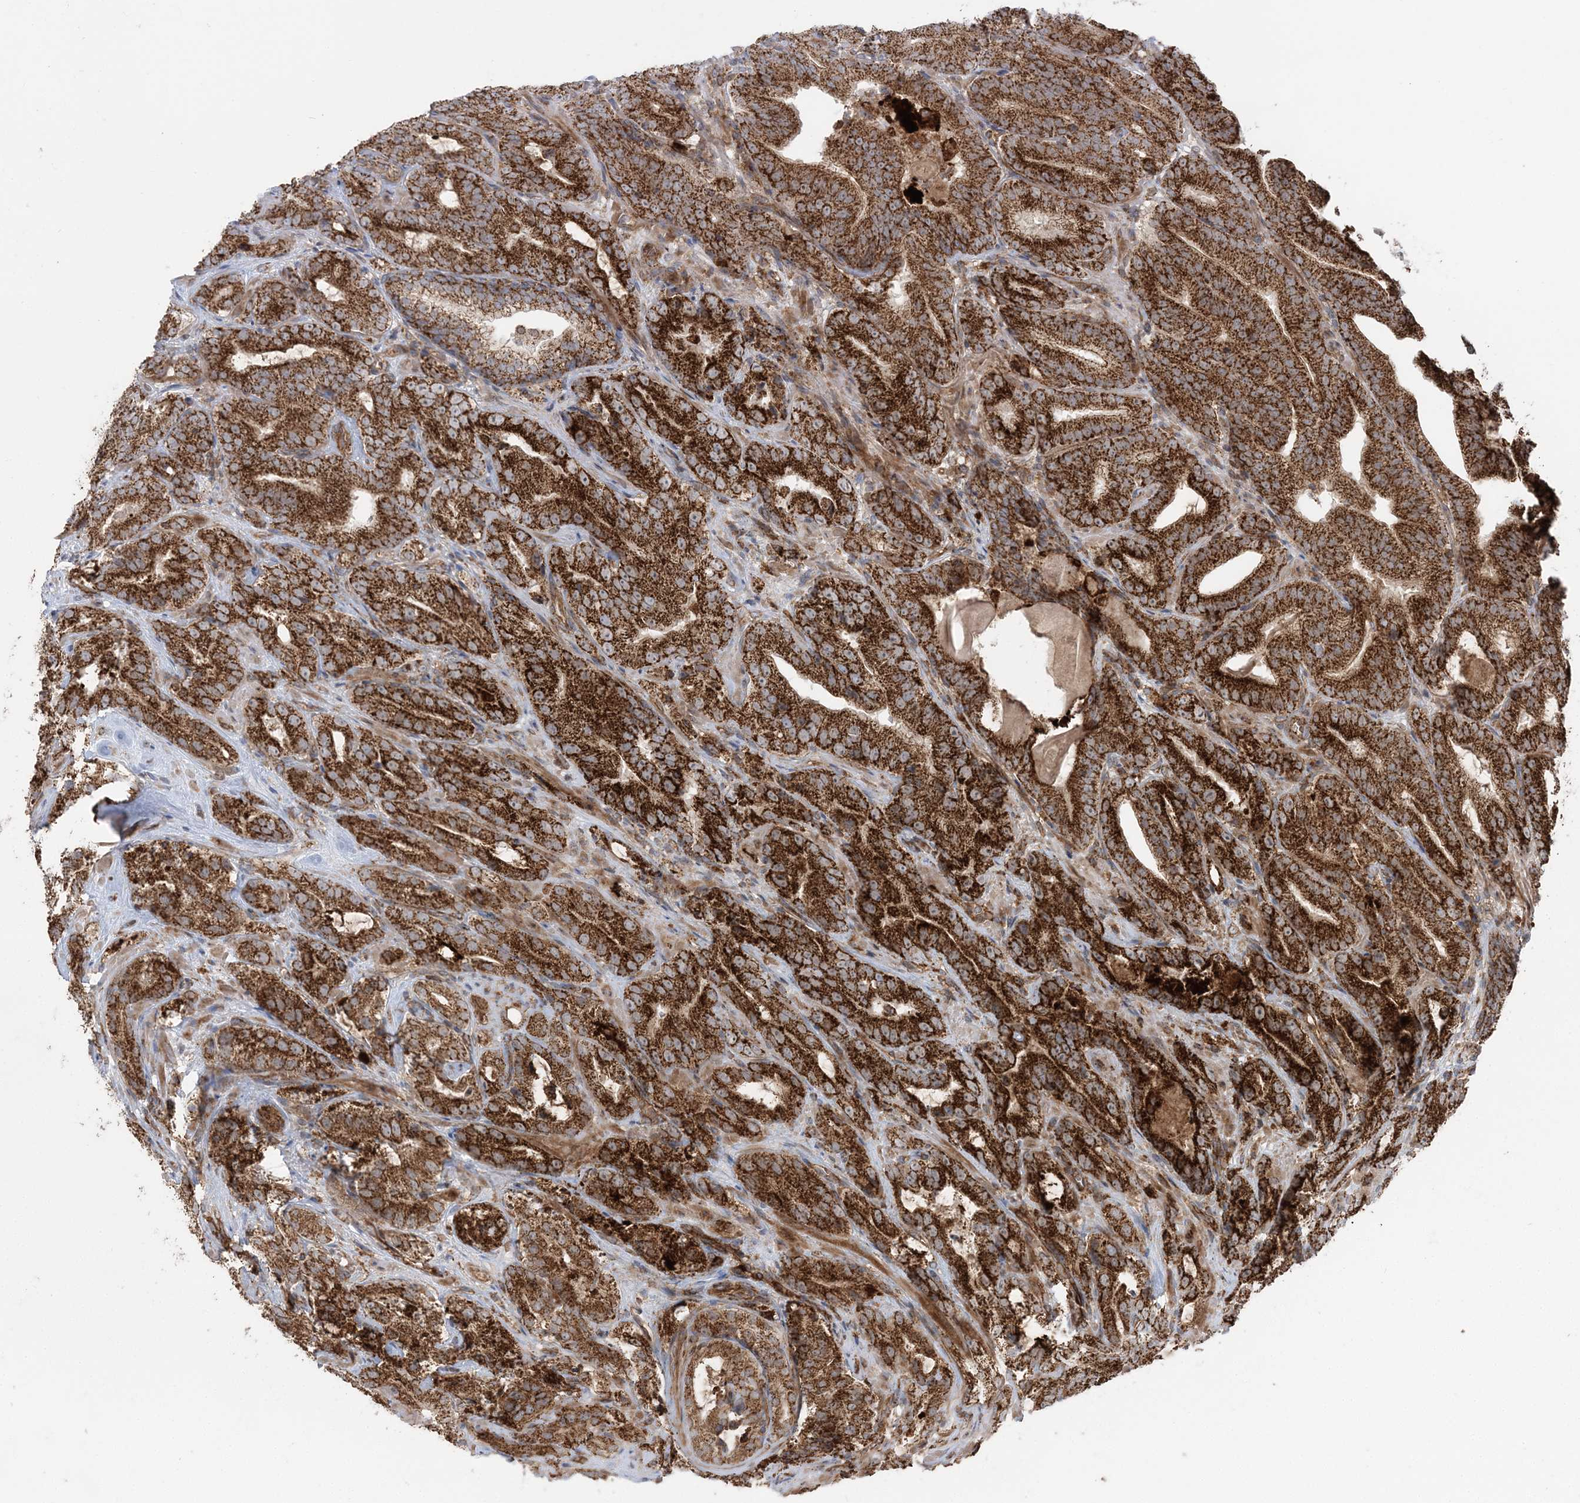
{"staining": {"intensity": "strong", "quantity": ">75%", "location": "cytoplasmic/membranous"}, "tissue": "prostate cancer", "cell_type": "Tumor cells", "image_type": "cancer", "snomed": [{"axis": "morphology", "description": "Adenocarcinoma, High grade"}, {"axis": "topography", "description": "Prostate"}], "caption": "Immunohistochemical staining of prostate cancer displays strong cytoplasmic/membranous protein expression in approximately >75% of tumor cells.", "gene": "LRPPRC", "patient": {"sex": "male", "age": 57}}